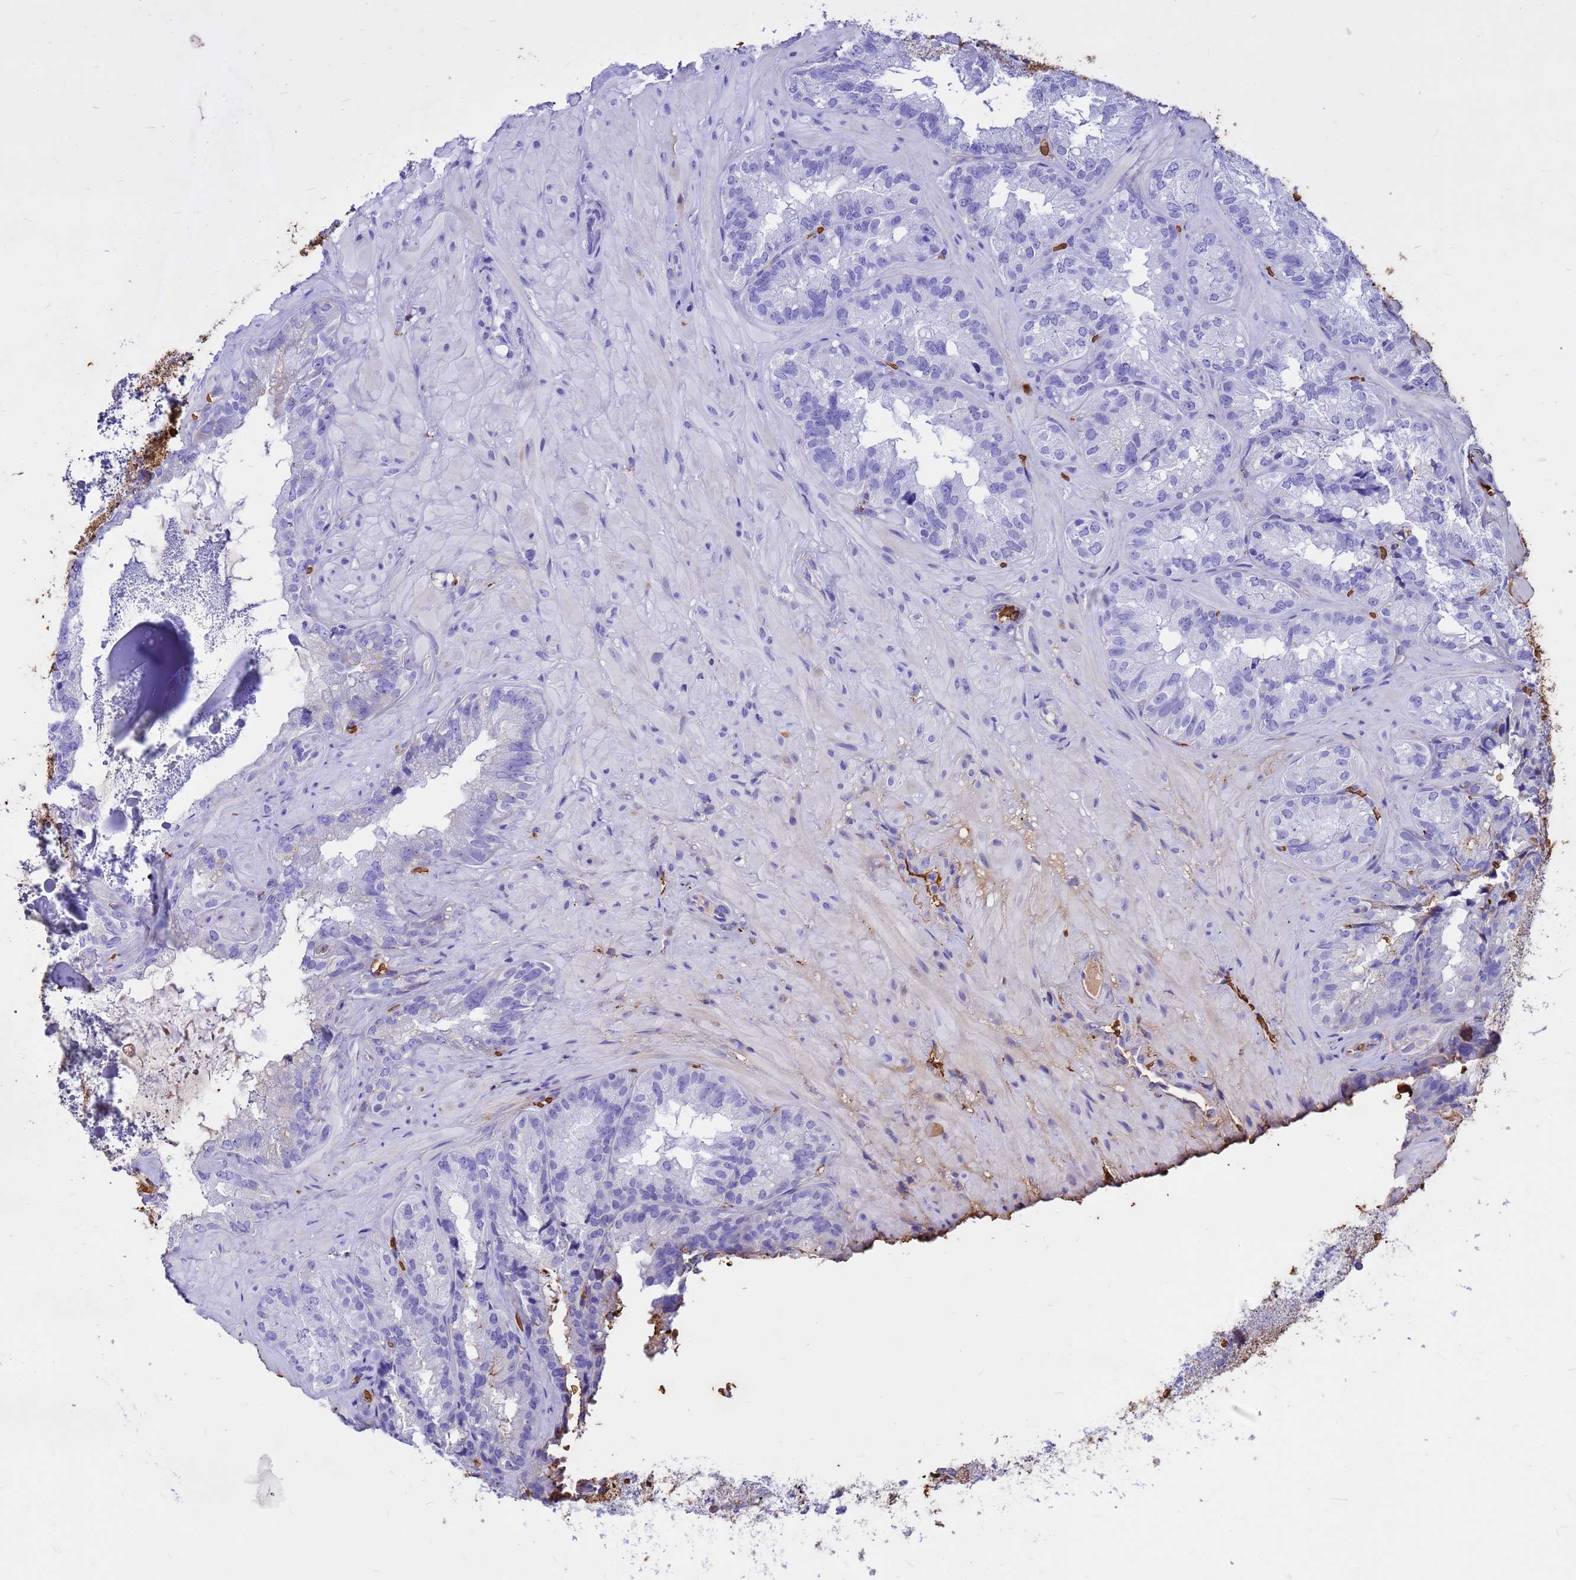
{"staining": {"intensity": "moderate", "quantity": "<25%", "location": "cytoplasmic/membranous"}, "tissue": "seminal vesicle", "cell_type": "Glandular cells", "image_type": "normal", "snomed": [{"axis": "morphology", "description": "Normal tissue, NOS"}, {"axis": "topography", "description": "Seminal veicle"}], "caption": "Immunohistochemical staining of benign seminal vesicle shows <25% levels of moderate cytoplasmic/membranous protein positivity in approximately <25% of glandular cells. The protein is stained brown, and the nuclei are stained in blue (DAB (3,3'-diaminobenzidine) IHC with brightfield microscopy, high magnification).", "gene": "HBA1", "patient": {"sex": "male", "age": 58}}